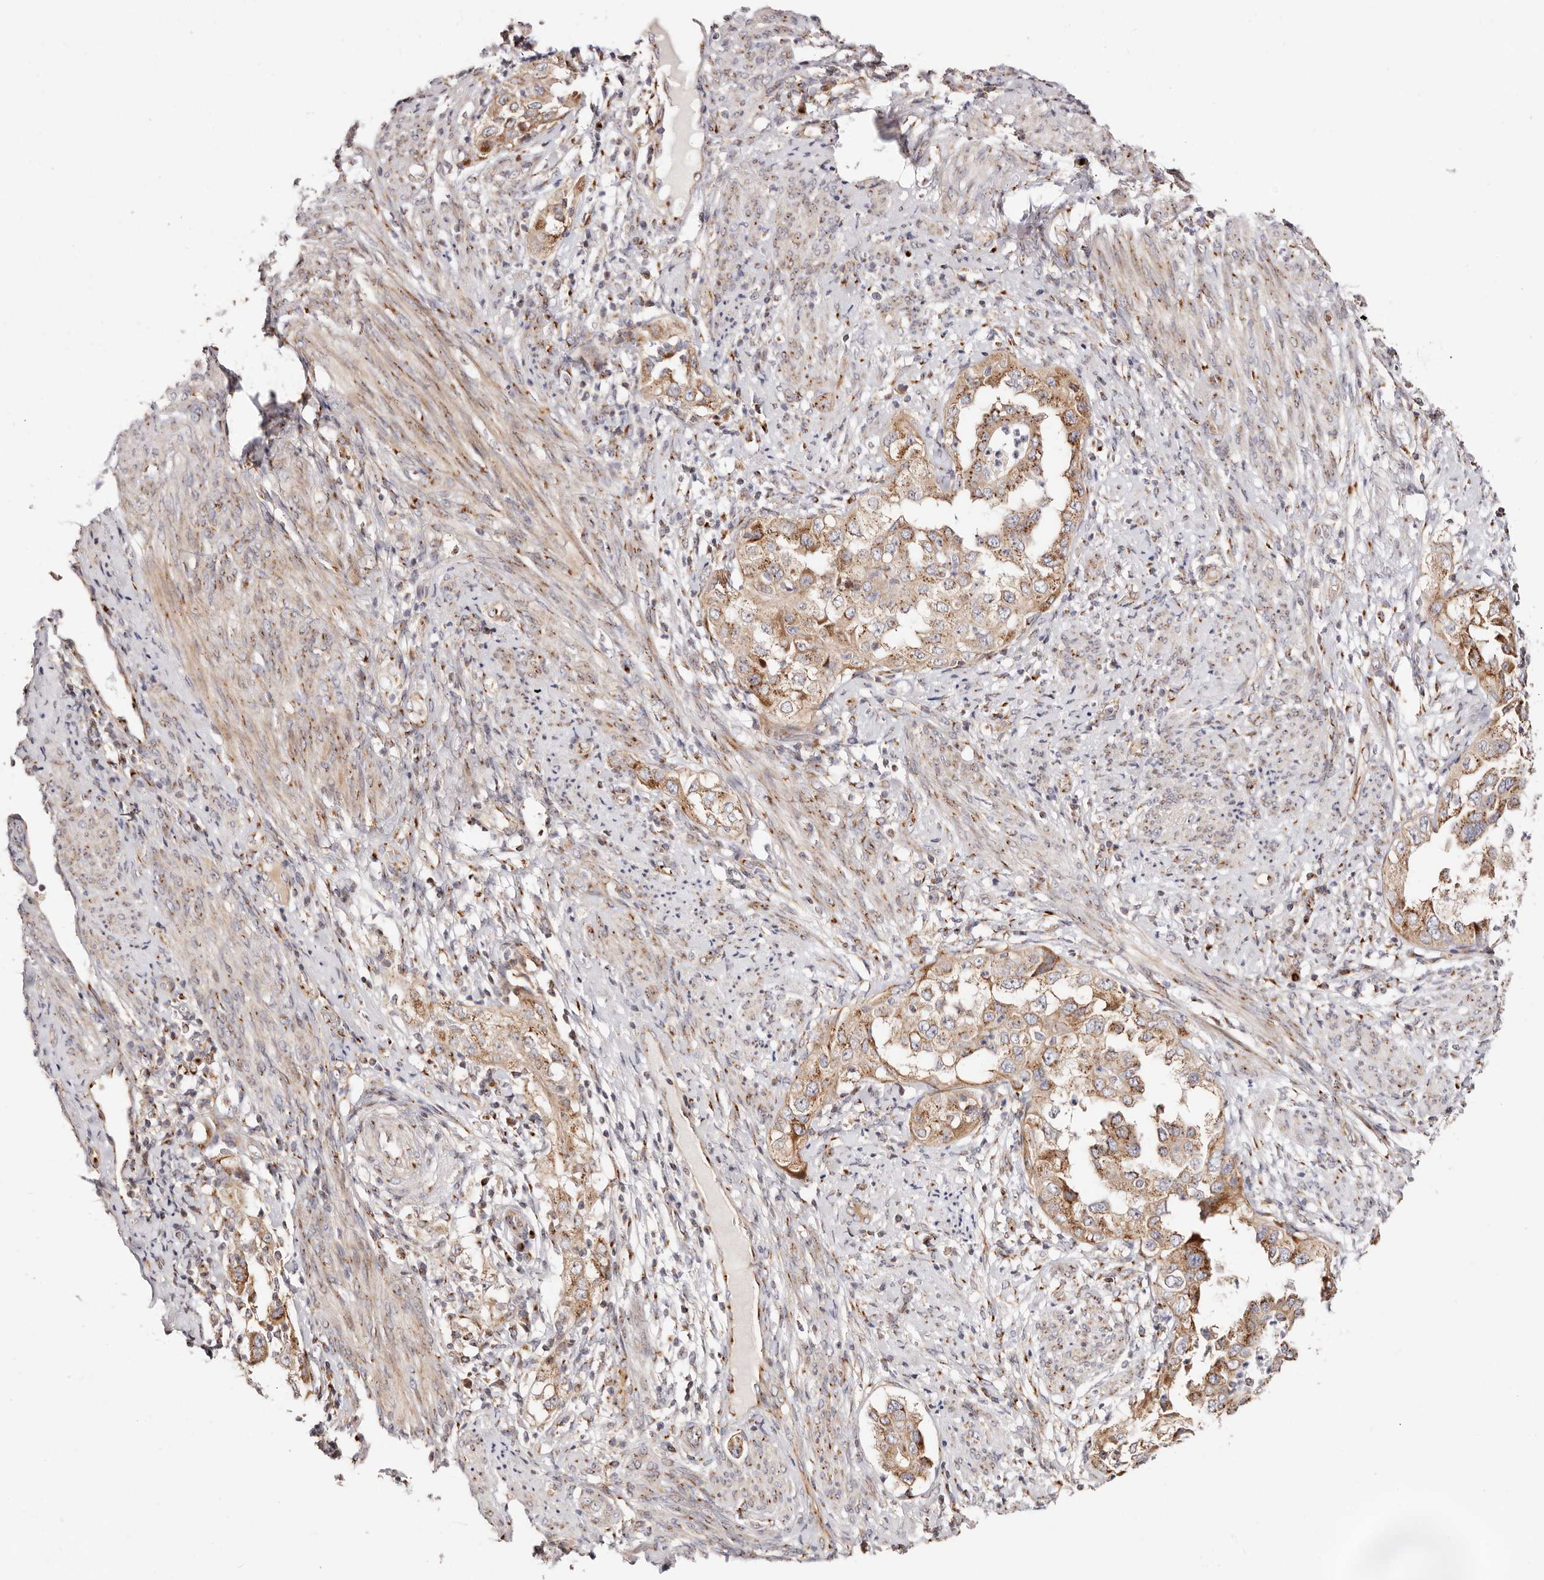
{"staining": {"intensity": "moderate", "quantity": ">75%", "location": "cytoplasmic/membranous"}, "tissue": "endometrial cancer", "cell_type": "Tumor cells", "image_type": "cancer", "snomed": [{"axis": "morphology", "description": "Adenocarcinoma, NOS"}, {"axis": "topography", "description": "Endometrium"}], "caption": "Protein analysis of endometrial adenocarcinoma tissue exhibits moderate cytoplasmic/membranous expression in about >75% of tumor cells. Using DAB (brown) and hematoxylin (blue) stains, captured at high magnification using brightfield microscopy.", "gene": "MAPK6", "patient": {"sex": "female", "age": 85}}